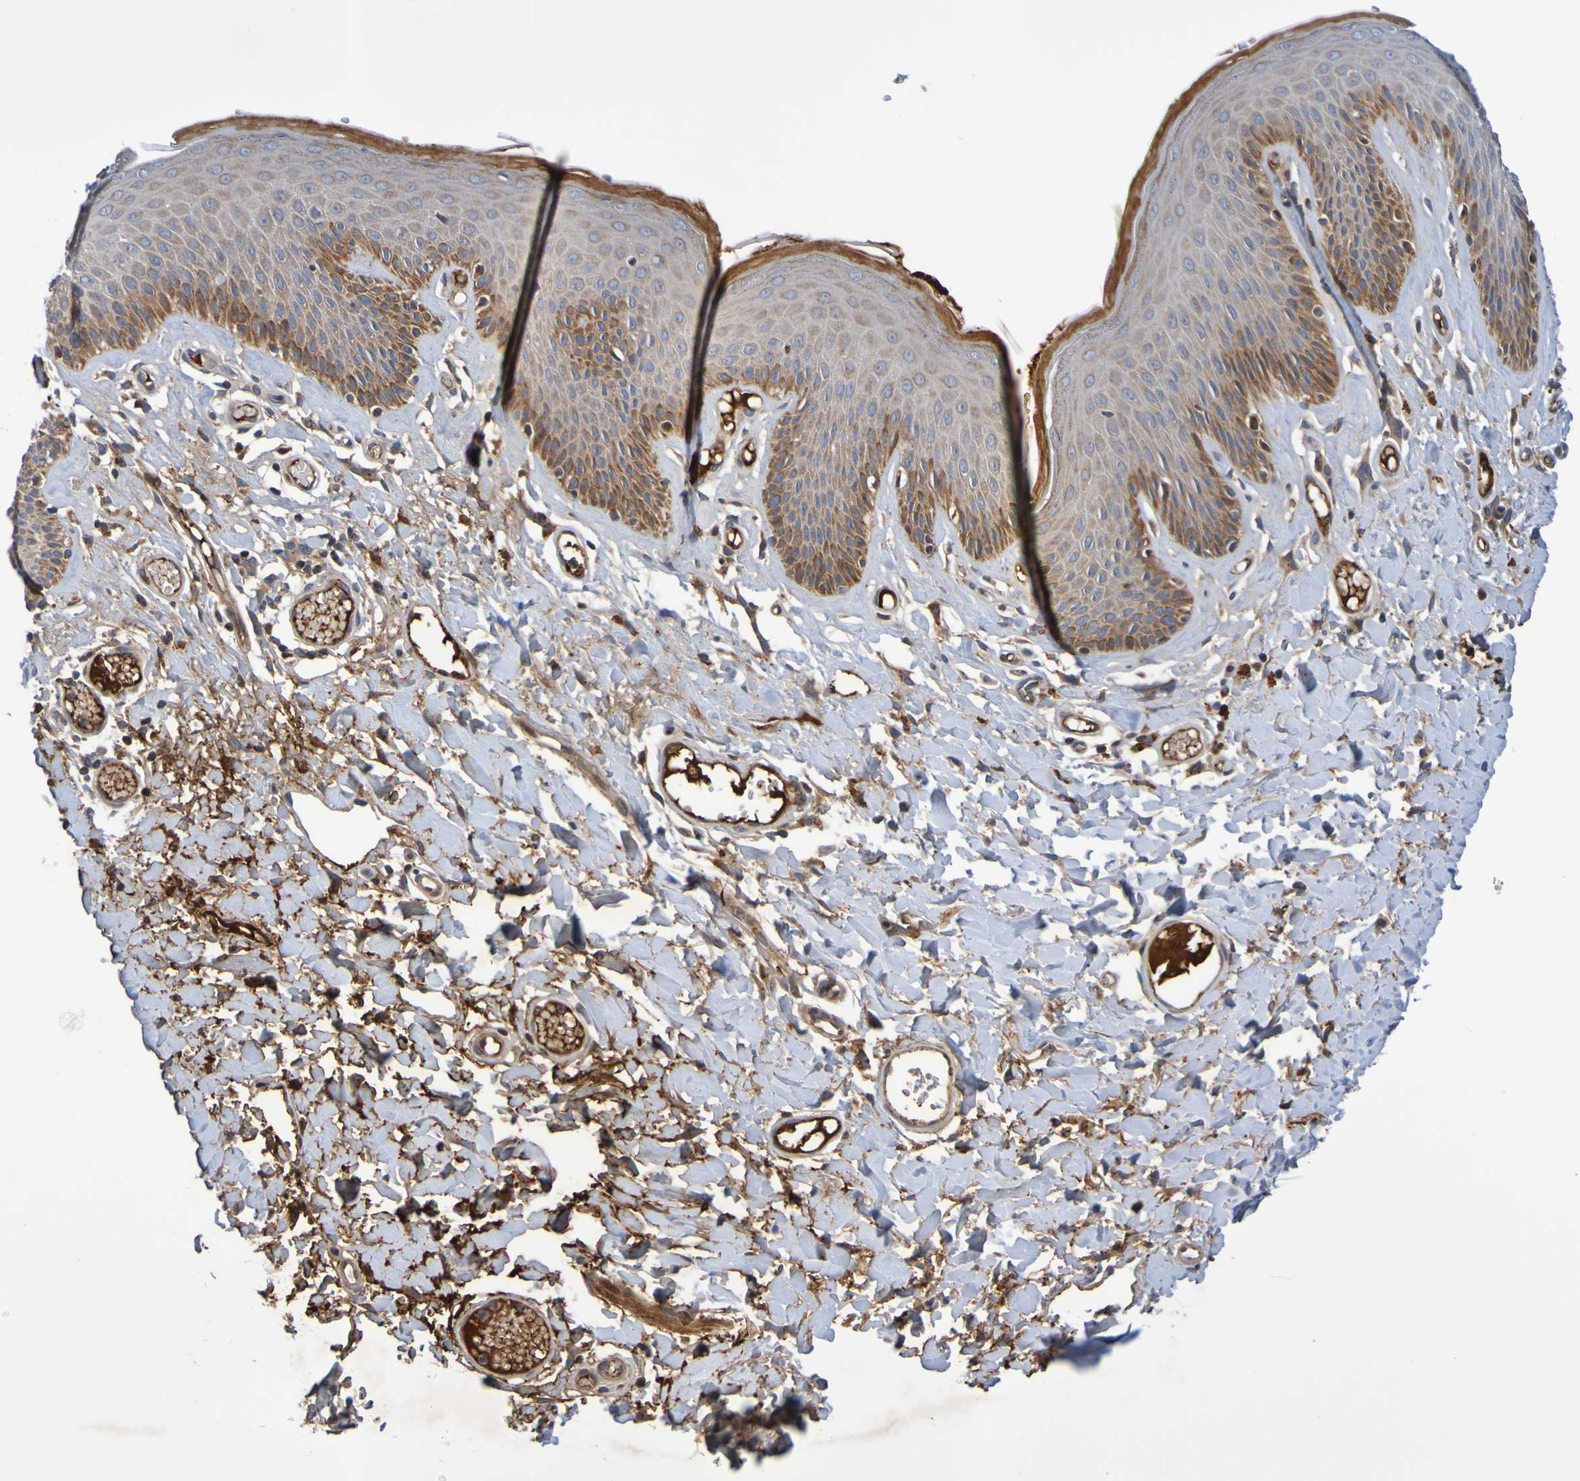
{"staining": {"intensity": "strong", "quantity": "25%-75%", "location": "cytoplasmic/membranous"}, "tissue": "skin", "cell_type": "Epidermal cells", "image_type": "normal", "snomed": [{"axis": "morphology", "description": "Normal tissue, NOS"}, {"axis": "topography", "description": "Vulva"}], "caption": "Immunohistochemistry (IHC) image of benign skin: skin stained using immunohistochemistry (IHC) reveals high levels of strong protein expression localized specifically in the cytoplasmic/membranous of epidermal cells, appearing as a cytoplasmic/membranous brown color.", "gene": "CCDC51", "patient": {"sex": "female", "age": 73}}